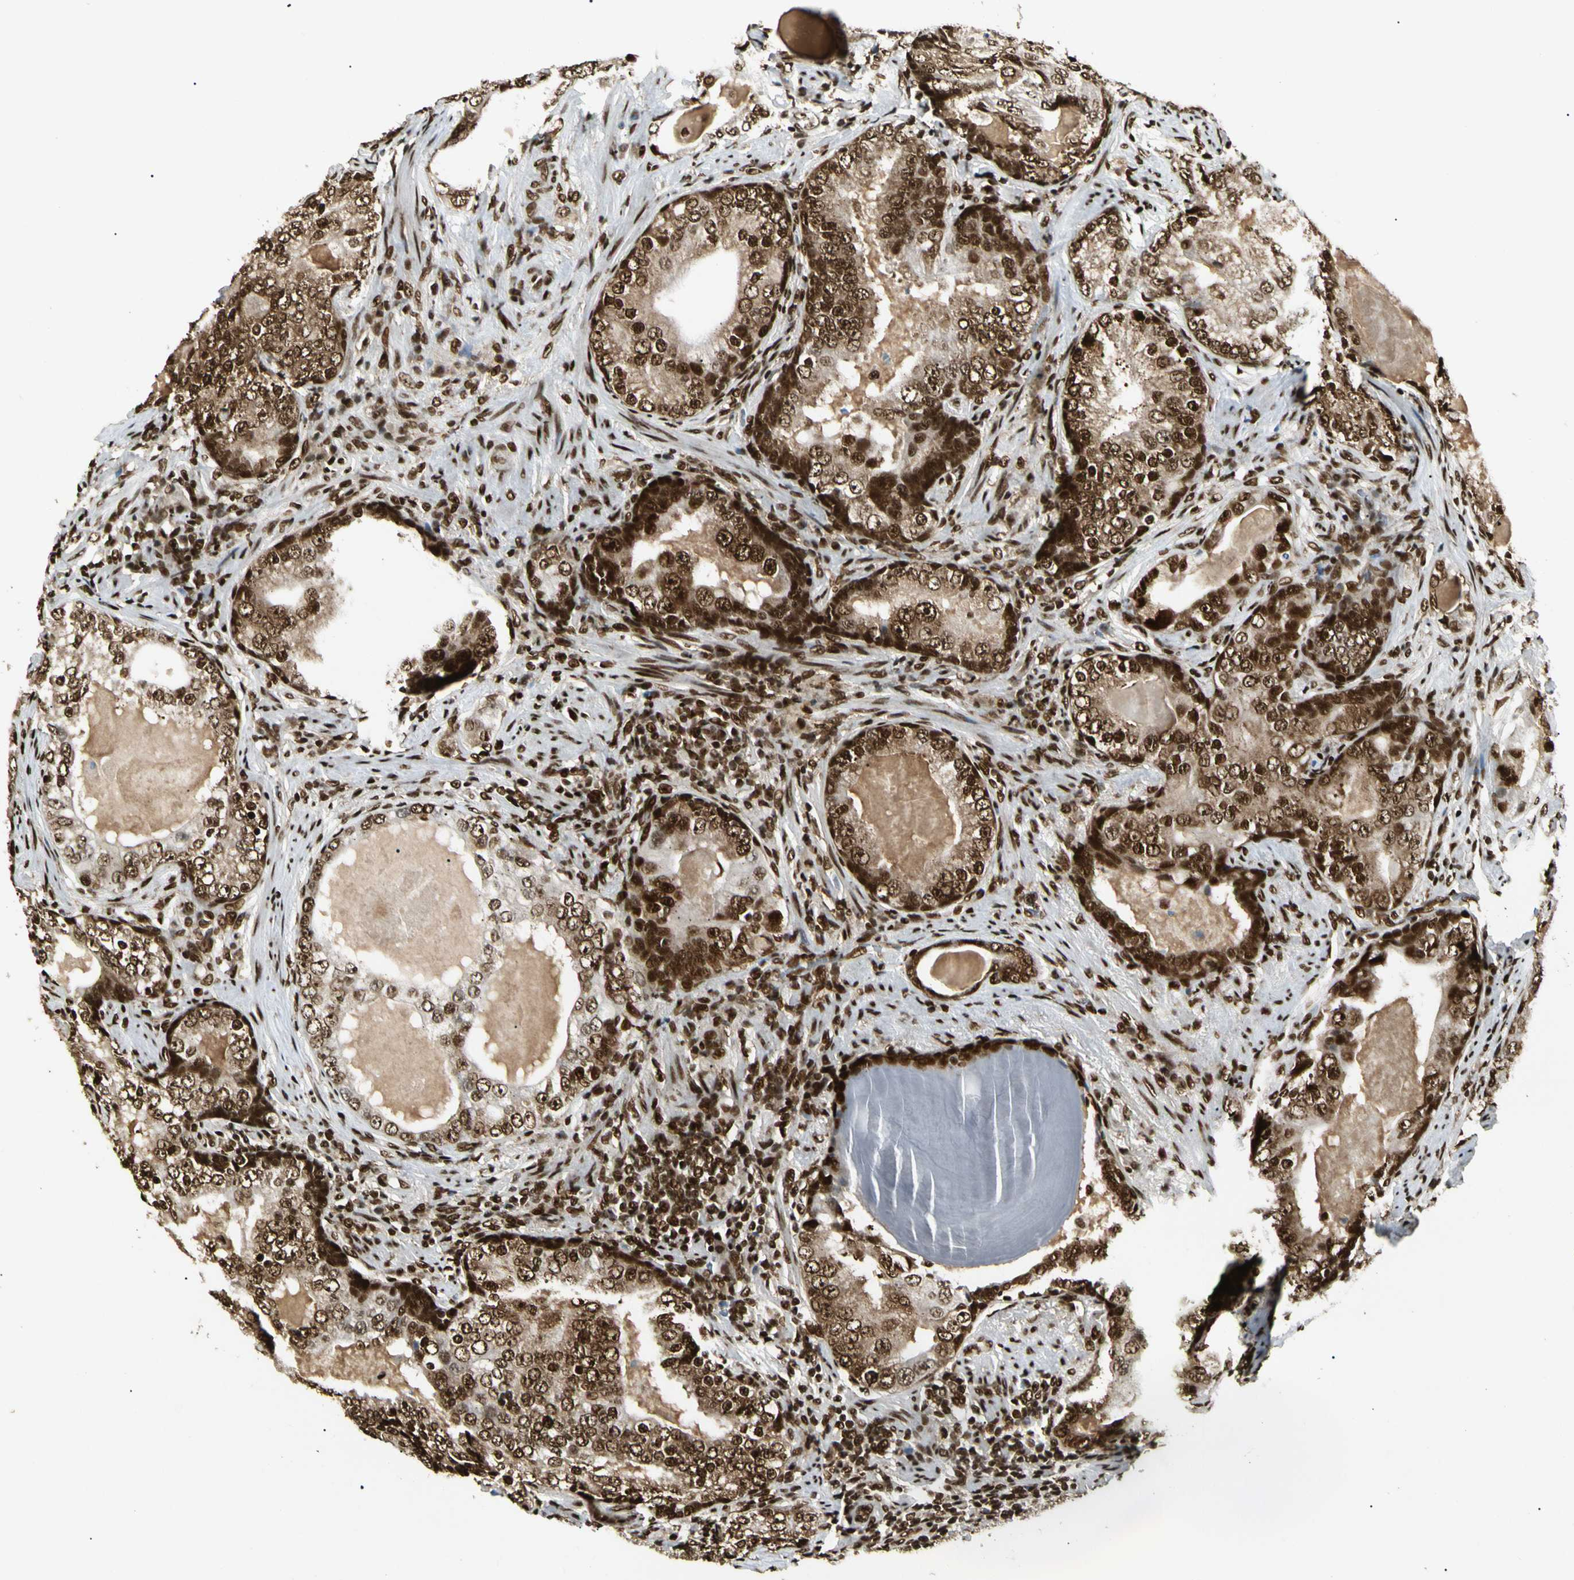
{"staining": {"intensity": "strong", "quantity": ">75%", "location": "cytoplasmic/membranous,nuclear"}, "tissue": "prostate cancer", "cell_type": "Tumor cells", "image_type": "cancer", "snomed": [{"axis": "morphology", "description": "Adenocarcinoma, High grade"}, {"axis": "topography", "description": "Prostate"}], "caption": "DAB (3,3'-diaminobenzidine) immunohistochemical staining of human prostate cancer displays strong cytoplasmic/membranous and nuclear protein positivity in approximately >75% of tumor cells.", "gene": "FUS", "patient": {"sex": "male", "age": 66}}